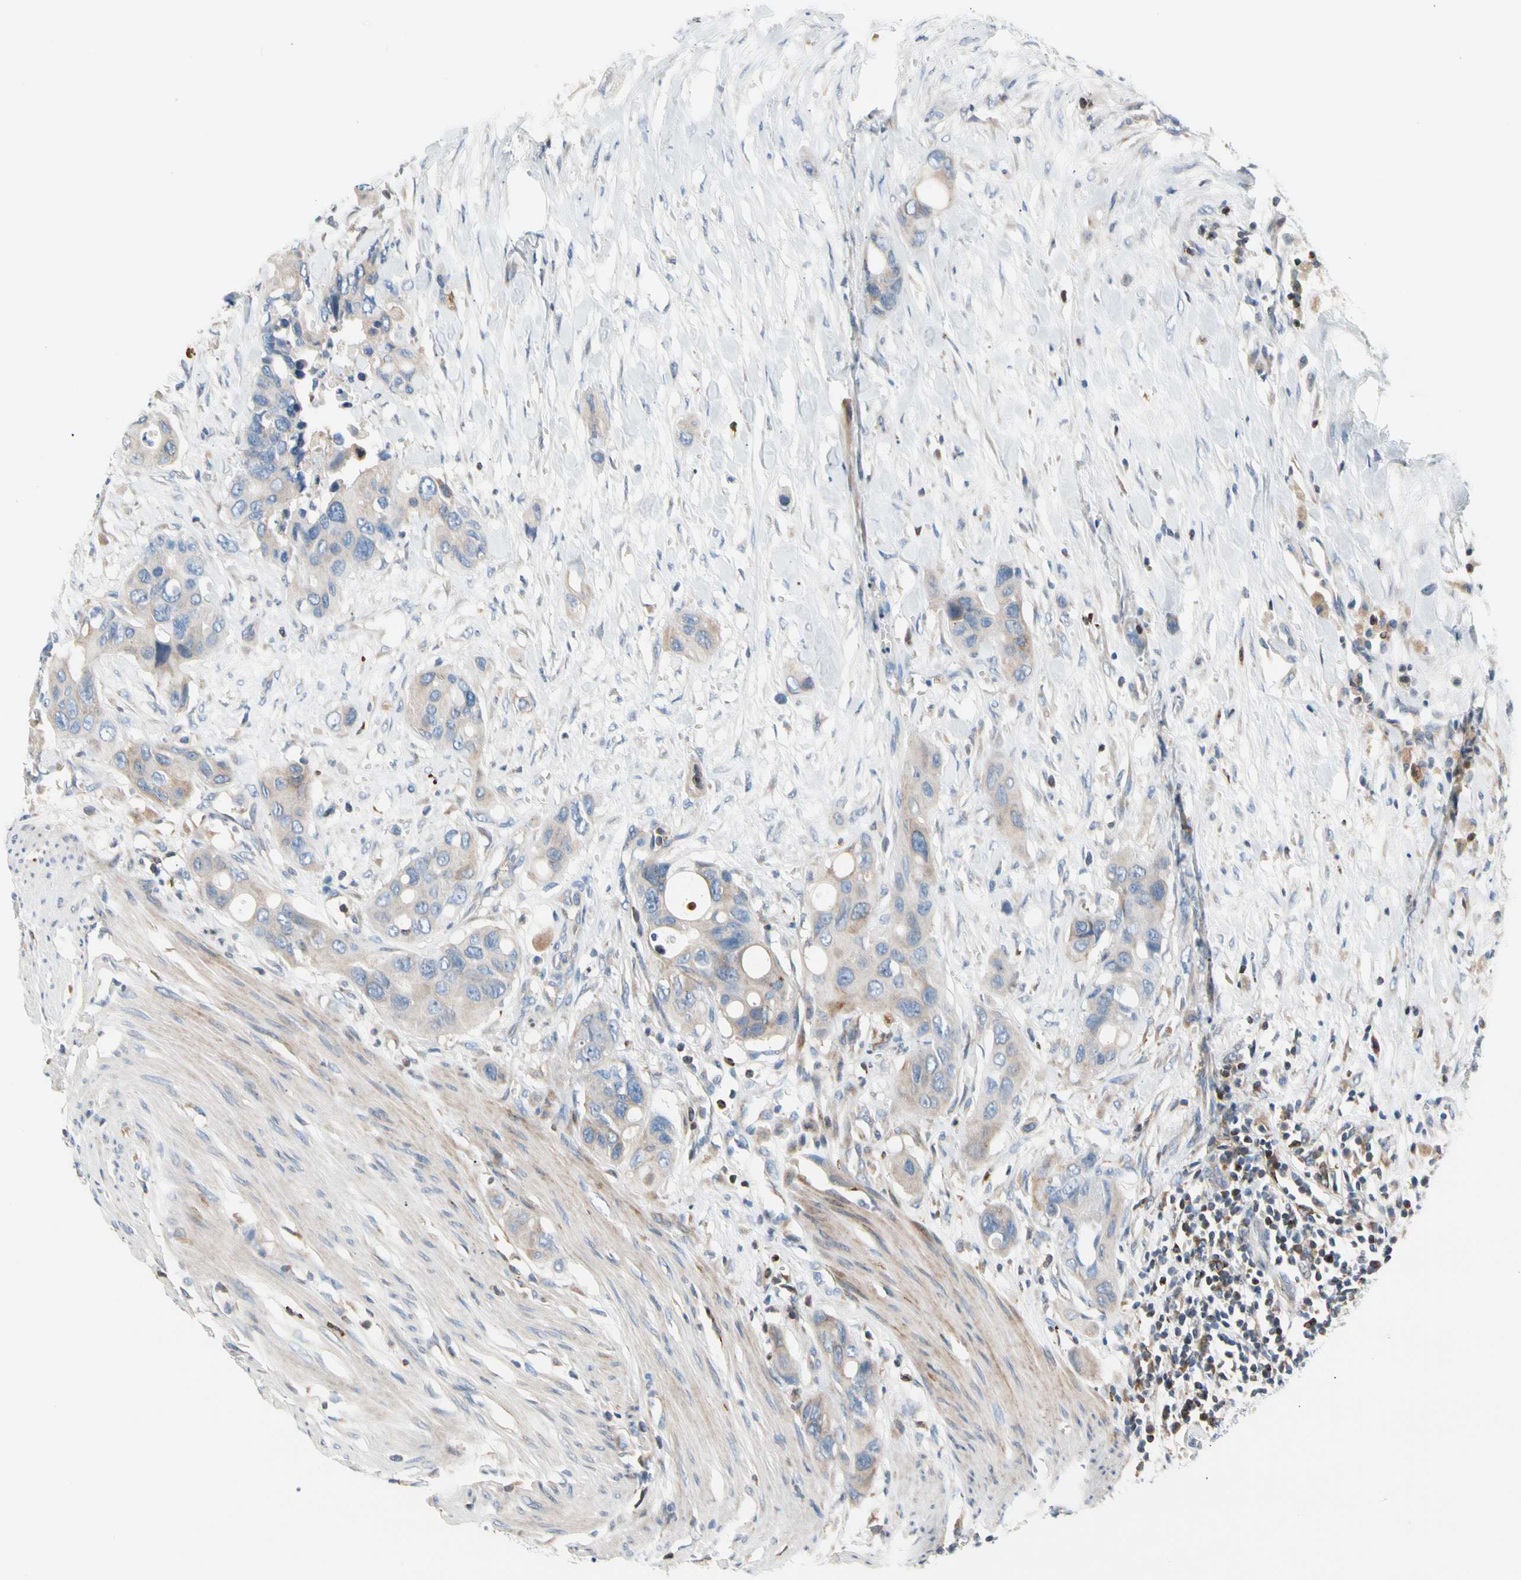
{"staining": {"intensity": "weak", "quantity": ">75%", "location": "cytoplasmic/membranous"}, "tissue": "colorectal cancer", "cell_type": "Tumor cells", "image_type": "cancer", "snomed": [{"axis": "morphology", "description": "Adenocarcinoma, NOS"}, {"axis": "topography", "description": "Colon"}], "caption": "Human colorectal cancer (adenocarcinoma) stained for a protein (brown) shows weak cytoplasmic/membranous positive expression in approximately >75% of tumor cells.", "gene": "MAP3K3", "patient": {"sex": "female", "age": 57}}